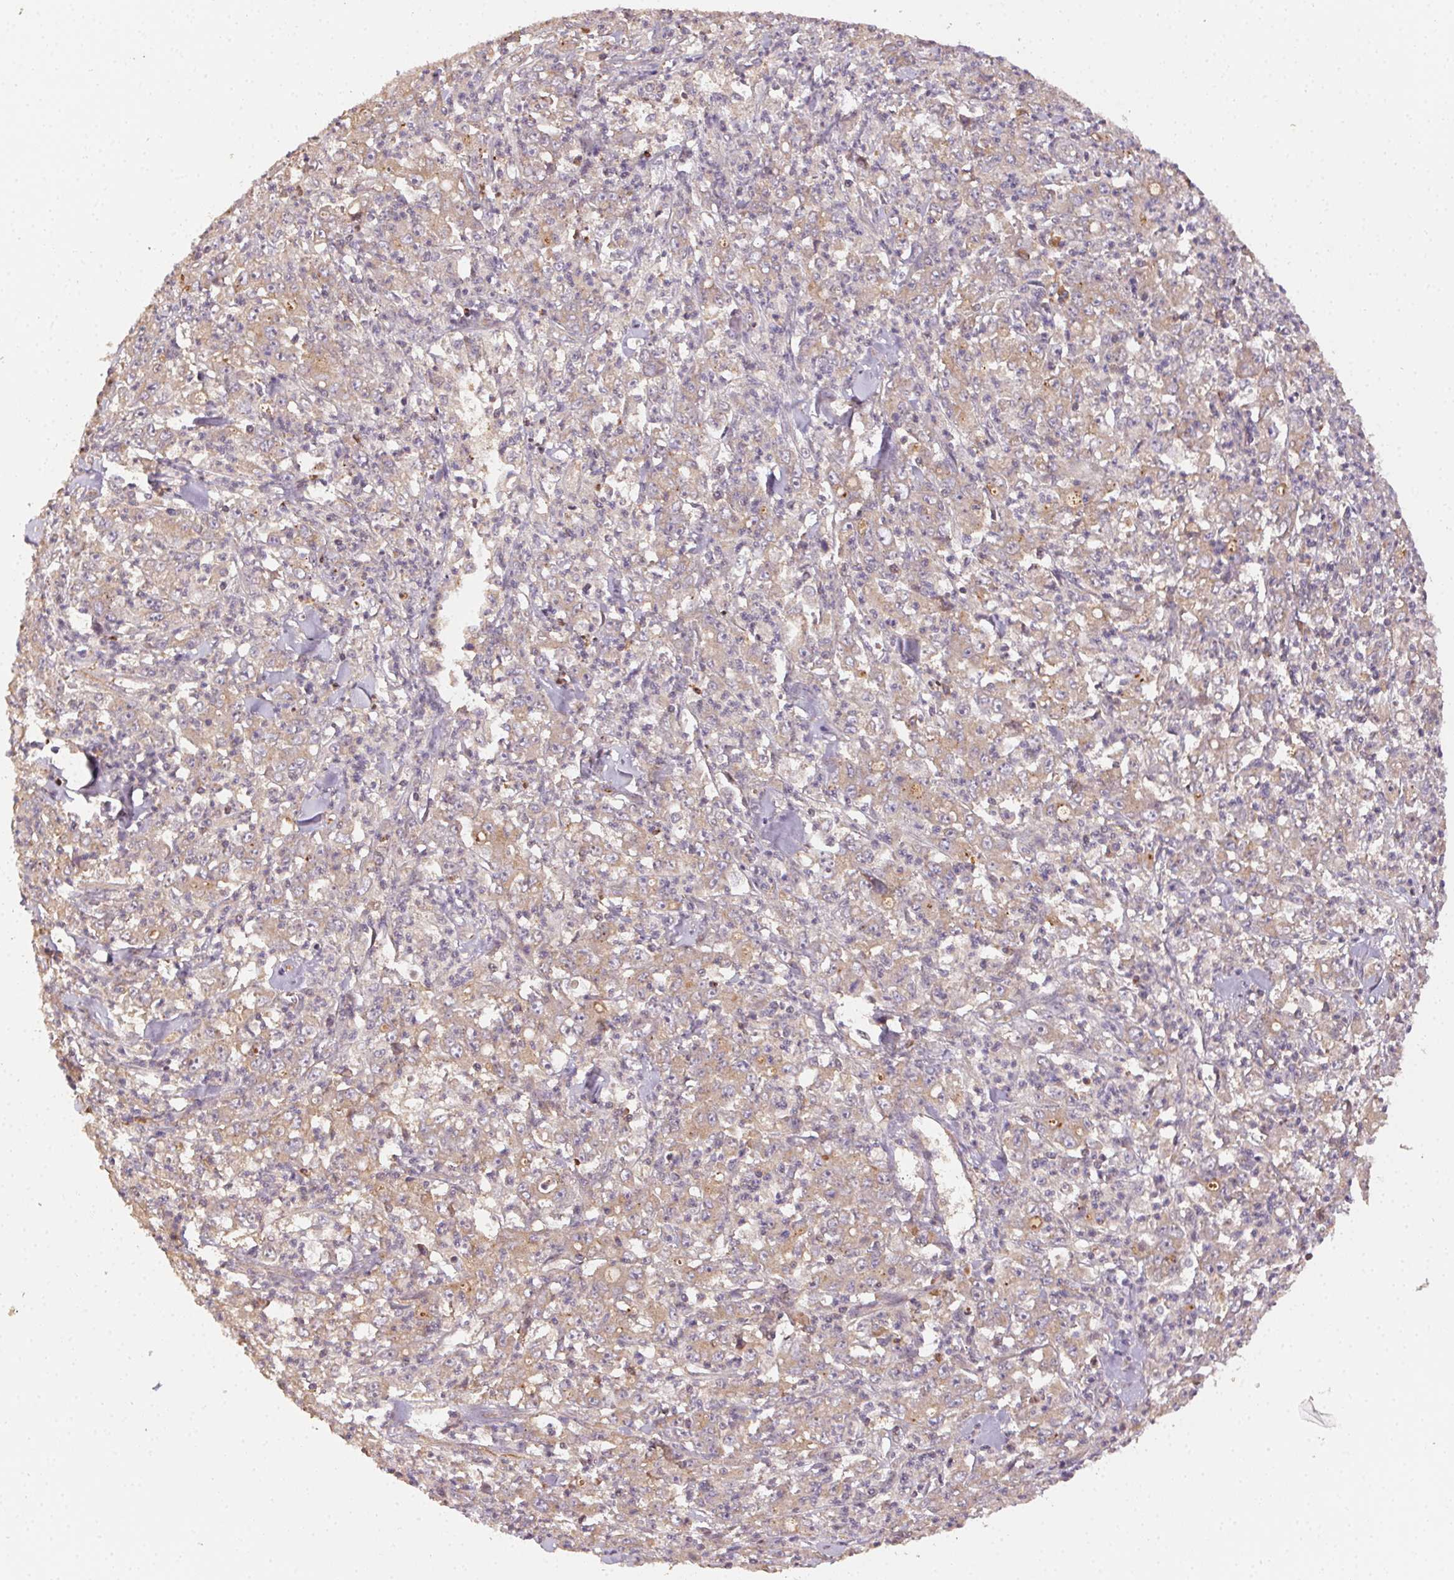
{"staining": {"intensity": "weak", "quantity": "25%-75%", "location": "cytoplasmic/membranous"}, "tissue": "stomach cancer", "cell_type": "Tumor cells", "image_type": "cancer", "snomed": [{"axis": "morphology", "description": "Adenocarcinoma, NOS"}, {"axis": "topography", "description": "Stomach, lower"}], "caption": "Human adenocarcinoma (stomach) stained for a protein (brown) exhibits weak cytoplasmic/membranous positive expression in approximately 25%-75% of tumor cells.", "gene": "RALA", "patient": {"sex": "female", "age": 71}}